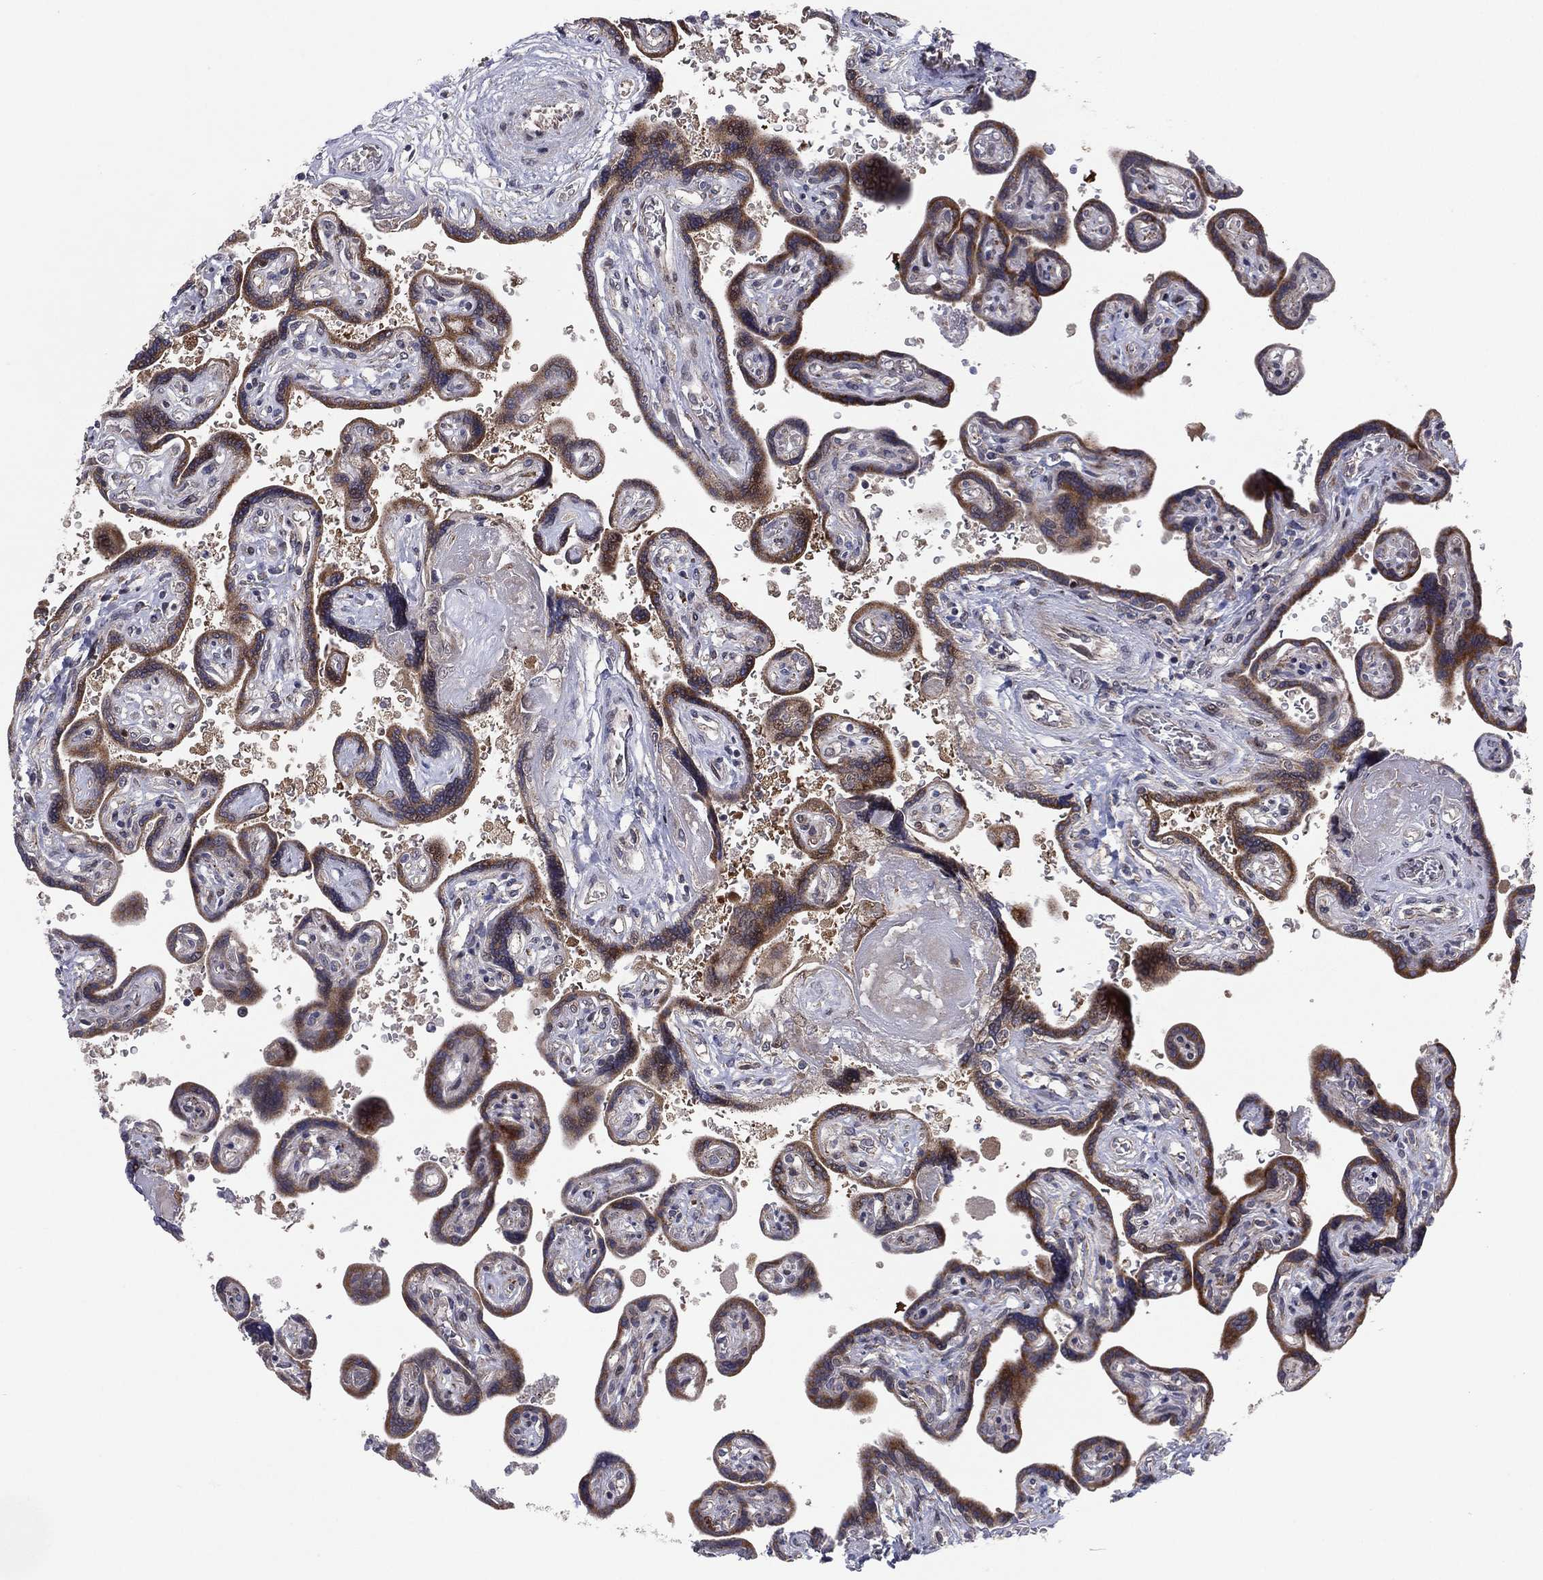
{"staining": {"intensity": "negative", "quantity": "none", "location": "none"}, "tissue": "placenta", "cell_type": "Decidual cells", "image_type": "normal", "snomed": [{"axis": "morphology", "description": "Normal tissue, NOS"}, {"axis": "topography", "description": "Placenta"}], "caption": "Photomicrograph shows no protein expression in decidual cells of unremarkable placenta.", "gene": "UTP14A", "patient": {"sex": "female", "age": 32}}